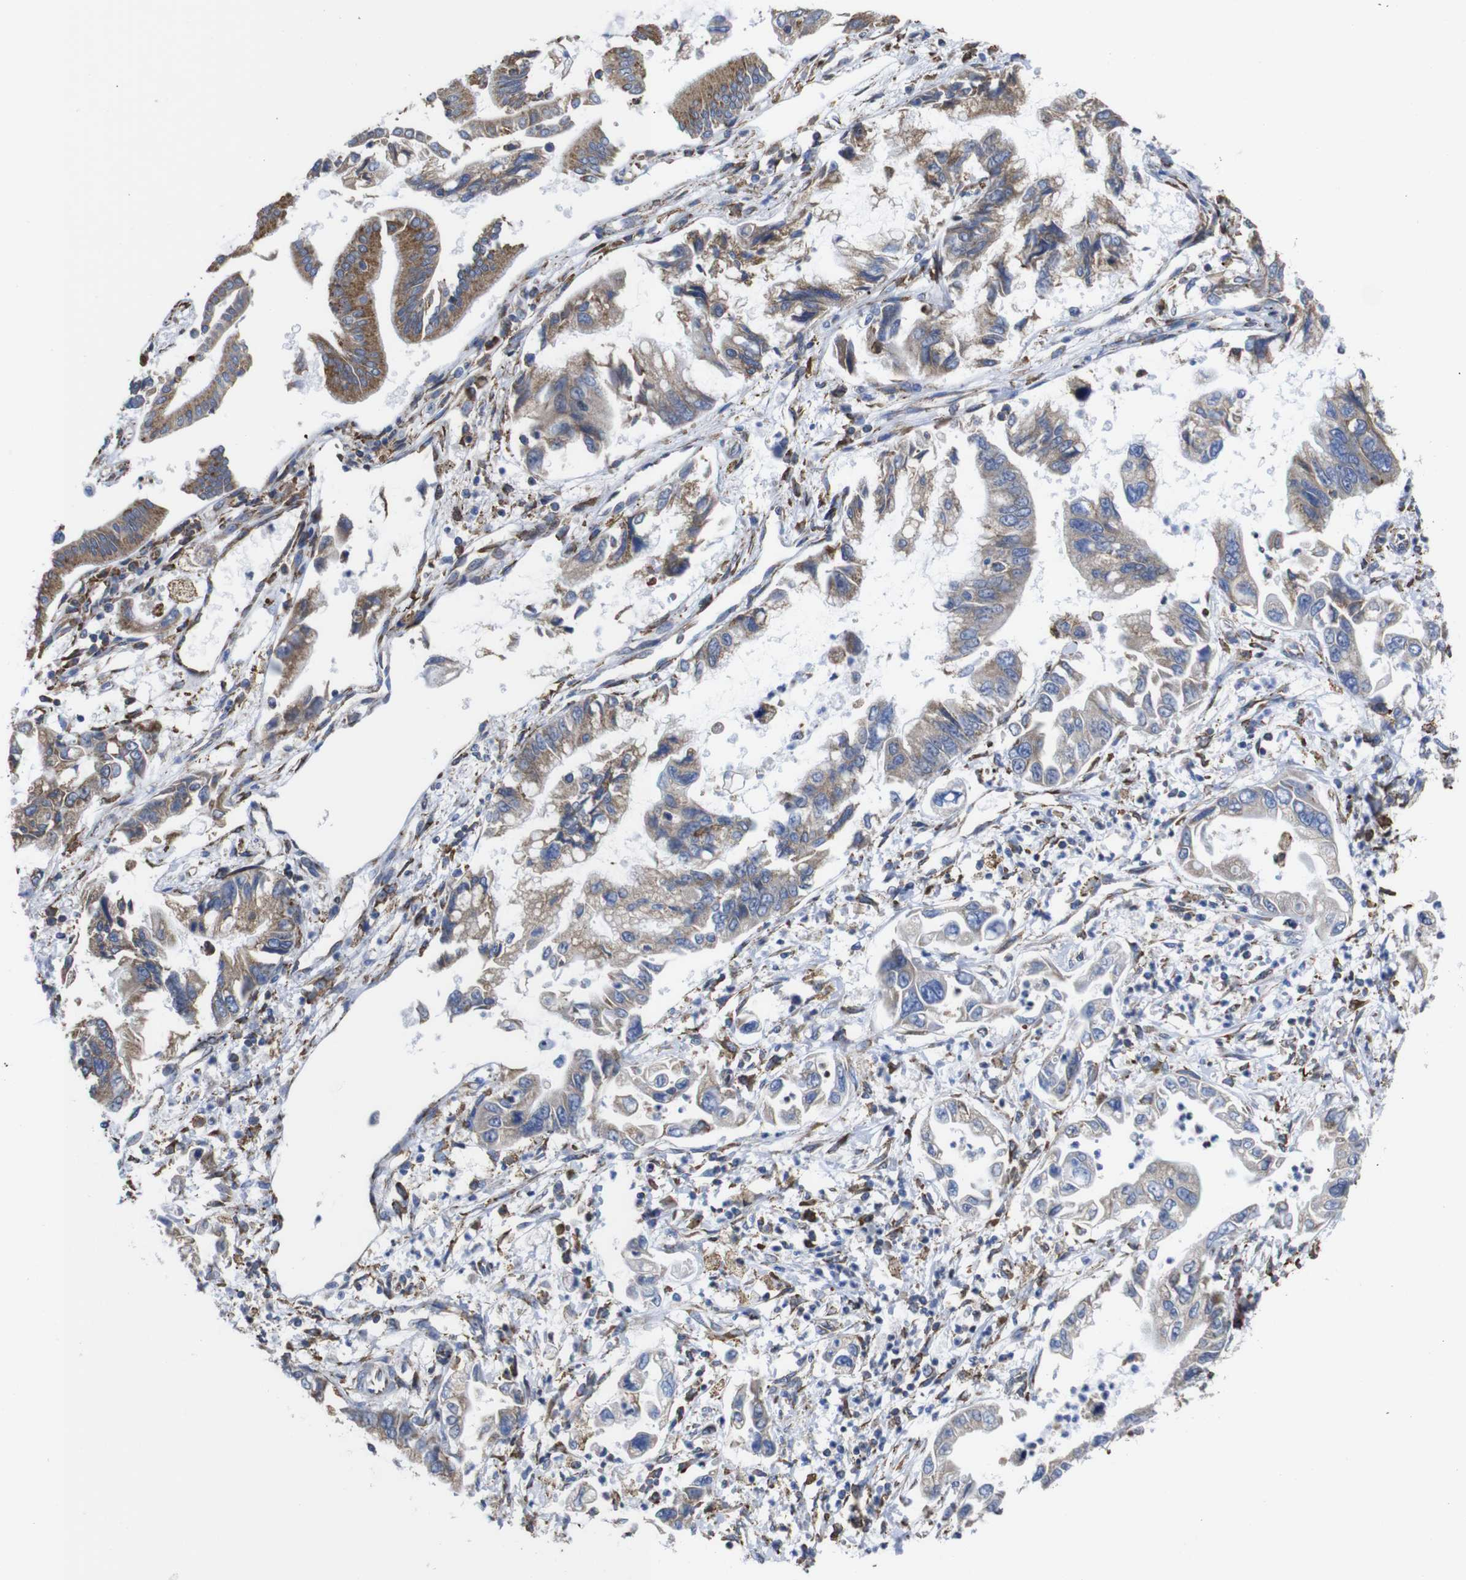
{"staining": {"intensity": "moderate", "quantity": "<25%", "location": "cytoplasmic/membranous"}, "tissue": "pancreatic cancer", "cell_type": "Tumor cells", "image_type": "cancer", "snomed": [{"axis": "morphology", "description": "Adenocarcinoma, NOS"}, {"axis": "topography", "description": "Pancreas"}], "caption": "IHC (DAB) staining of pancreatic cancer reveals moderate cytoplasmic/membranous protein expression in approximately <25% of tumor cells.", "gene": "PPIB", "patient": {"sex": "male", "age": 56}}